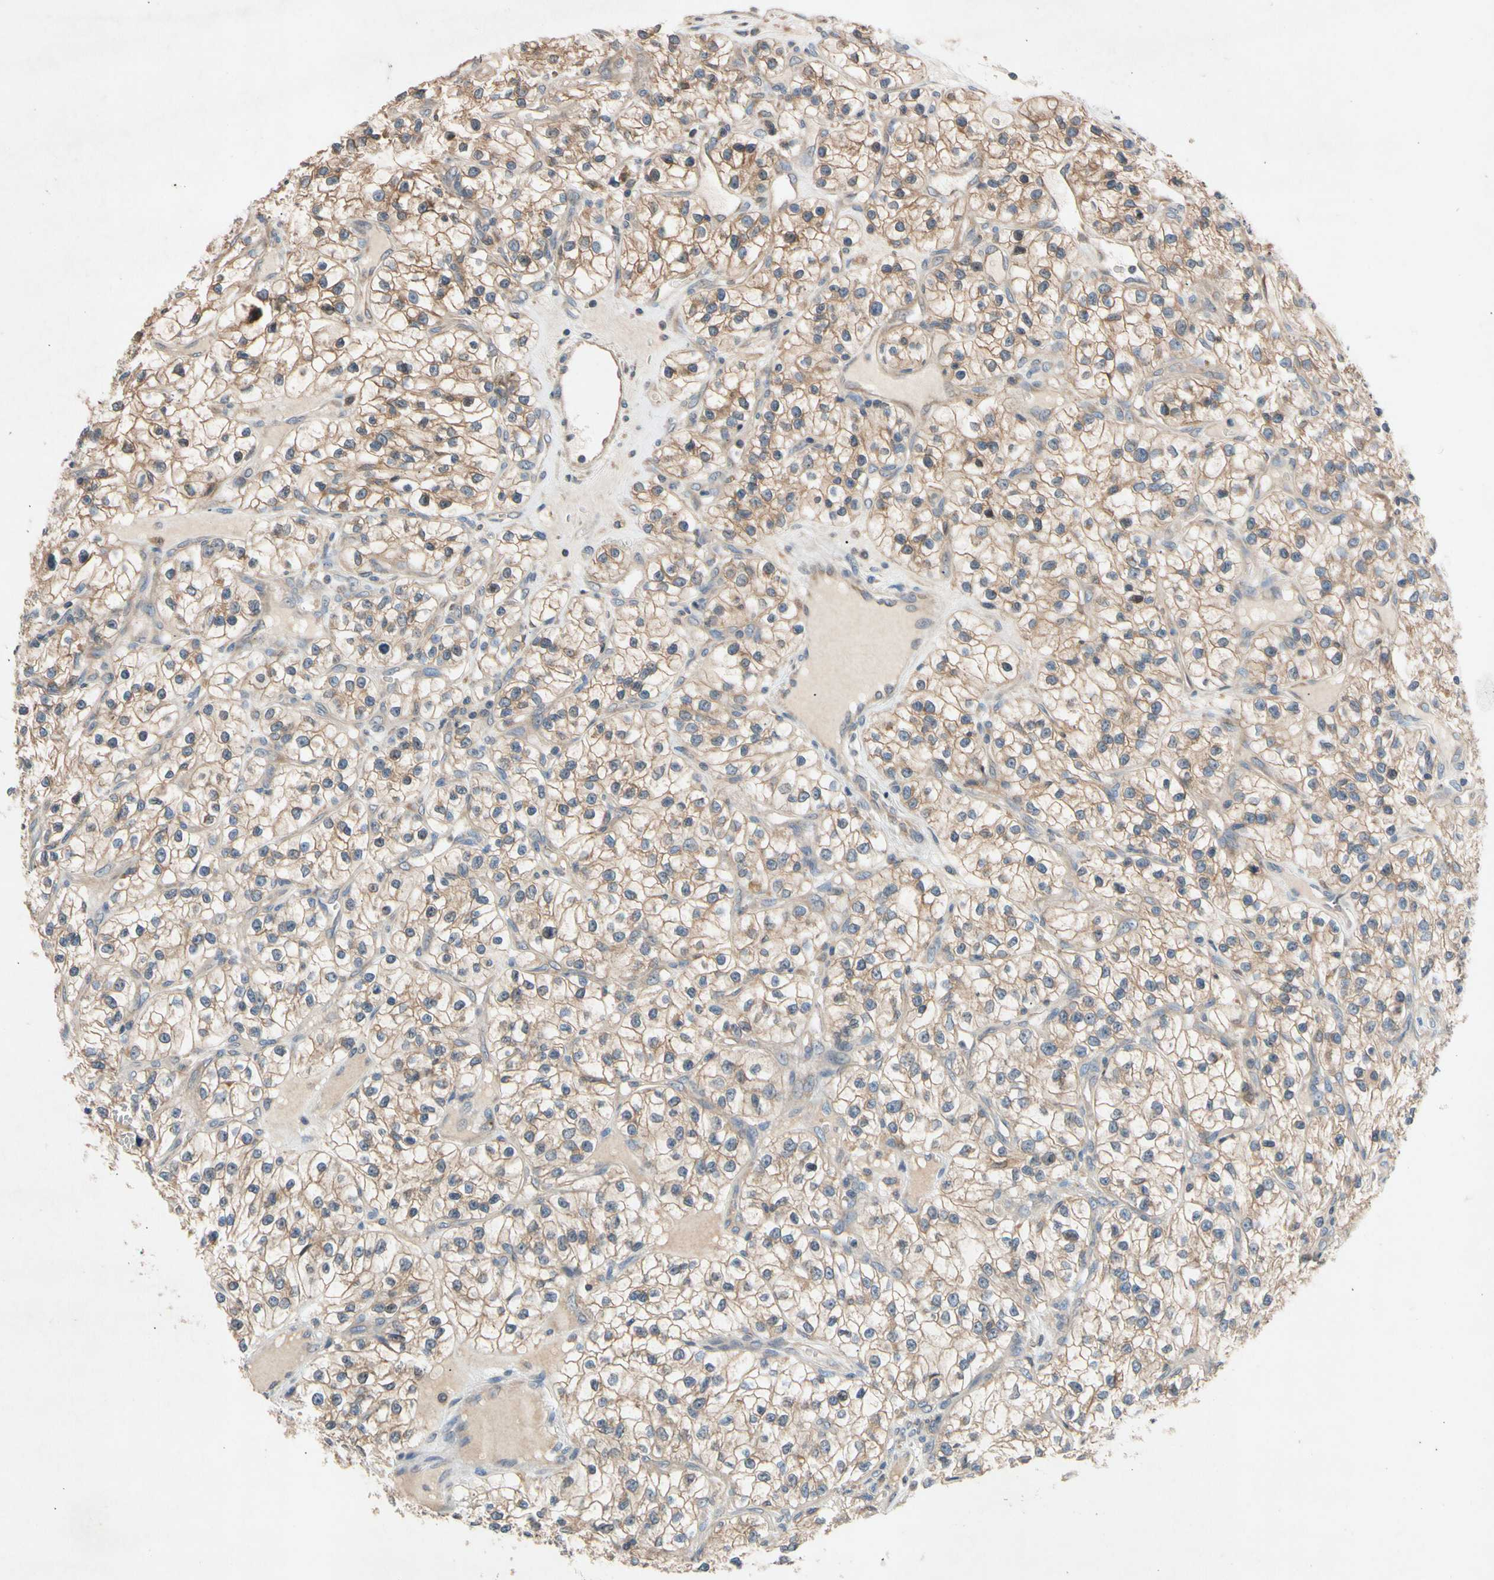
{"staining": {"intensity": "moderate", "quantity": ">75%", "location": "cytoplasmic/membranous"}, "tissue": "renal cancer", "cell_type": "Tumor cells", "image_type": "cancer", "snomed": [{"axis": "morphology", "description": "Adenocarcinoma, NOS"}, {"axis": "topography", "description": "Kidney"}], "caption": "Immunohistochemistry micrograph of adenocarcinoma (renal) stained for a protein (brown), which displays medium levels of moderate cytoplasmic/membranous staining in approximately >75% of tumor cells.", "gene": "PRDX4", "patient": {"sex": "female", "age": 57}}